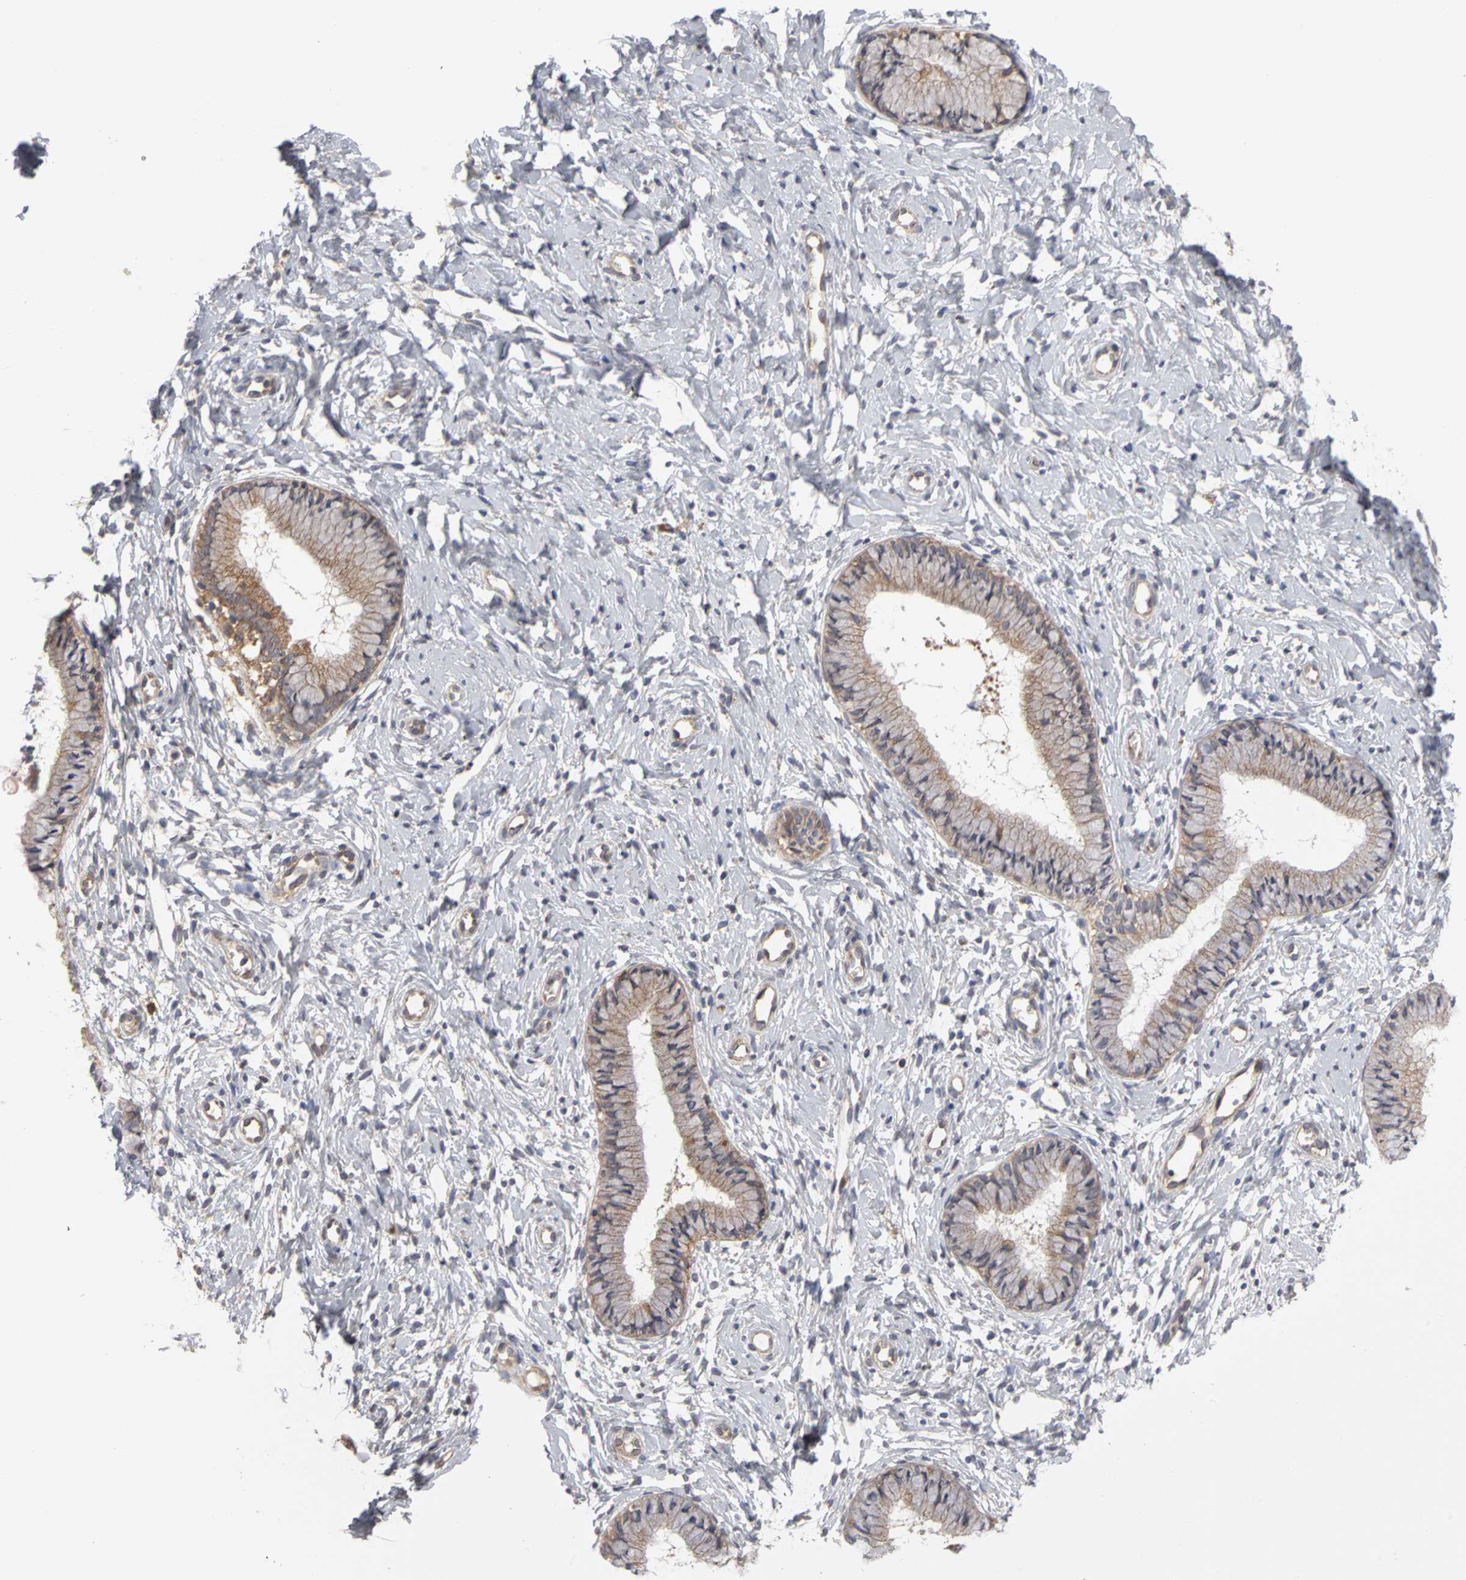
{"staining": {"intensity": "moderate", "quantity": ">75%", "location": "cytoplasmic/membranous"}, "tissue": "cervix", "cell_type": "Glandular cells", "image_type": "normal", "snomed": [{"axis": "morphology", "description": "Normal tissue, NOS"}, {"axis": "topography", "description": "Cervix"}], "caption": "Cervix stained with a protein marker shows moderate staining in glandular cells.", "gene": "IRAK1", "patient": {"sex": "female", "age": 46}}